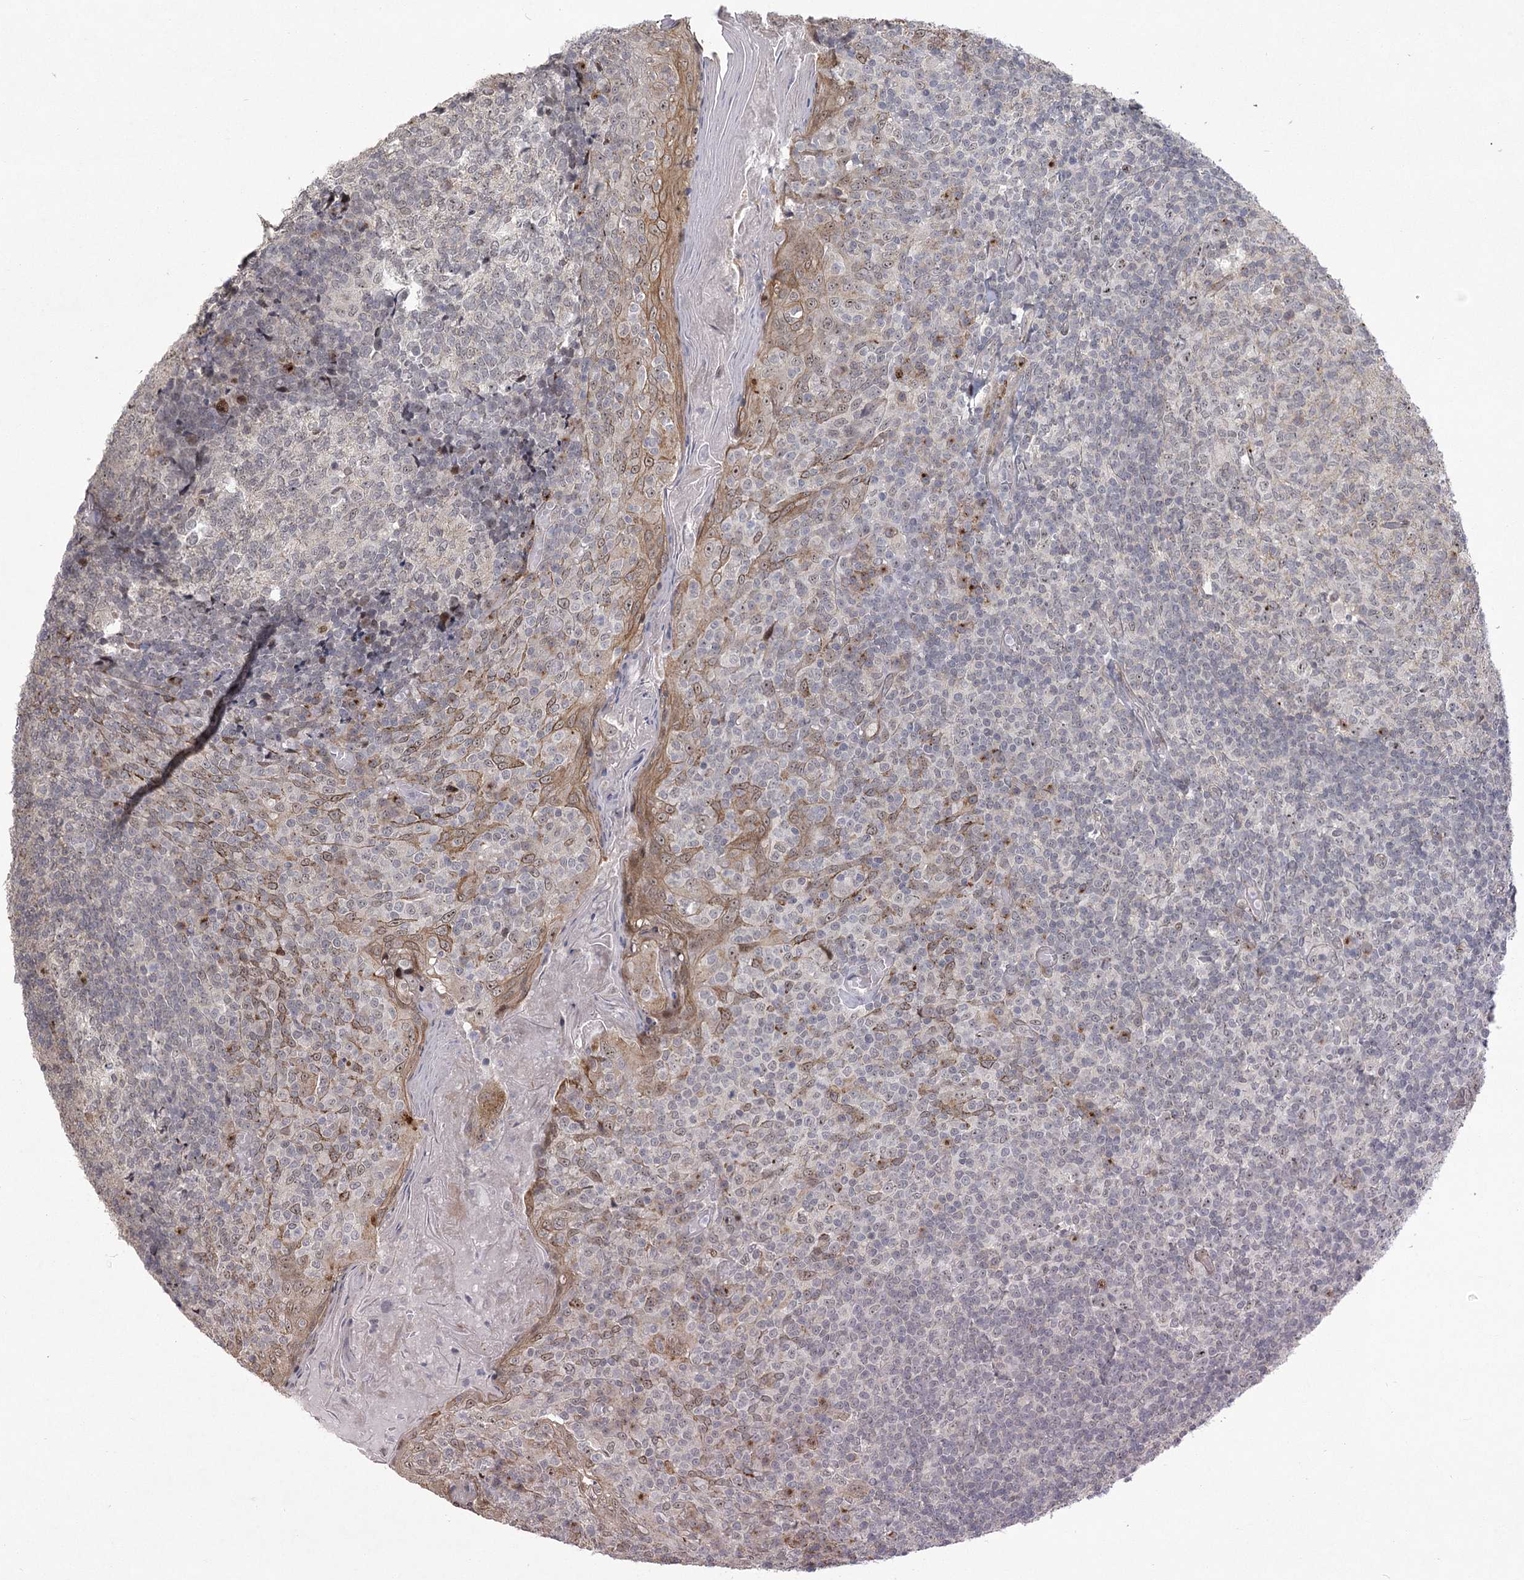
{"staining": {"intensity": "moderate", "quantity": "25%-75%", "location": "cytoplasmic/membranous"}, "tissue": "tonsil", "cell_type": "Germinal center cells", "image_type": "normal", "snomed": [{"axis": "morphology", "description": "Normal tissue, NOS"}, {"axis": "topography", "description": "Tonsil"}], "caption": "Approximately 25%-75% of germinal center cells in benign tonsil display moderate cytoplasmic/membranous protein expression as visualized by brown immunohistochemical staining.", "gene": "PARM1", "patient": {"sex": "female", "age": 19}}